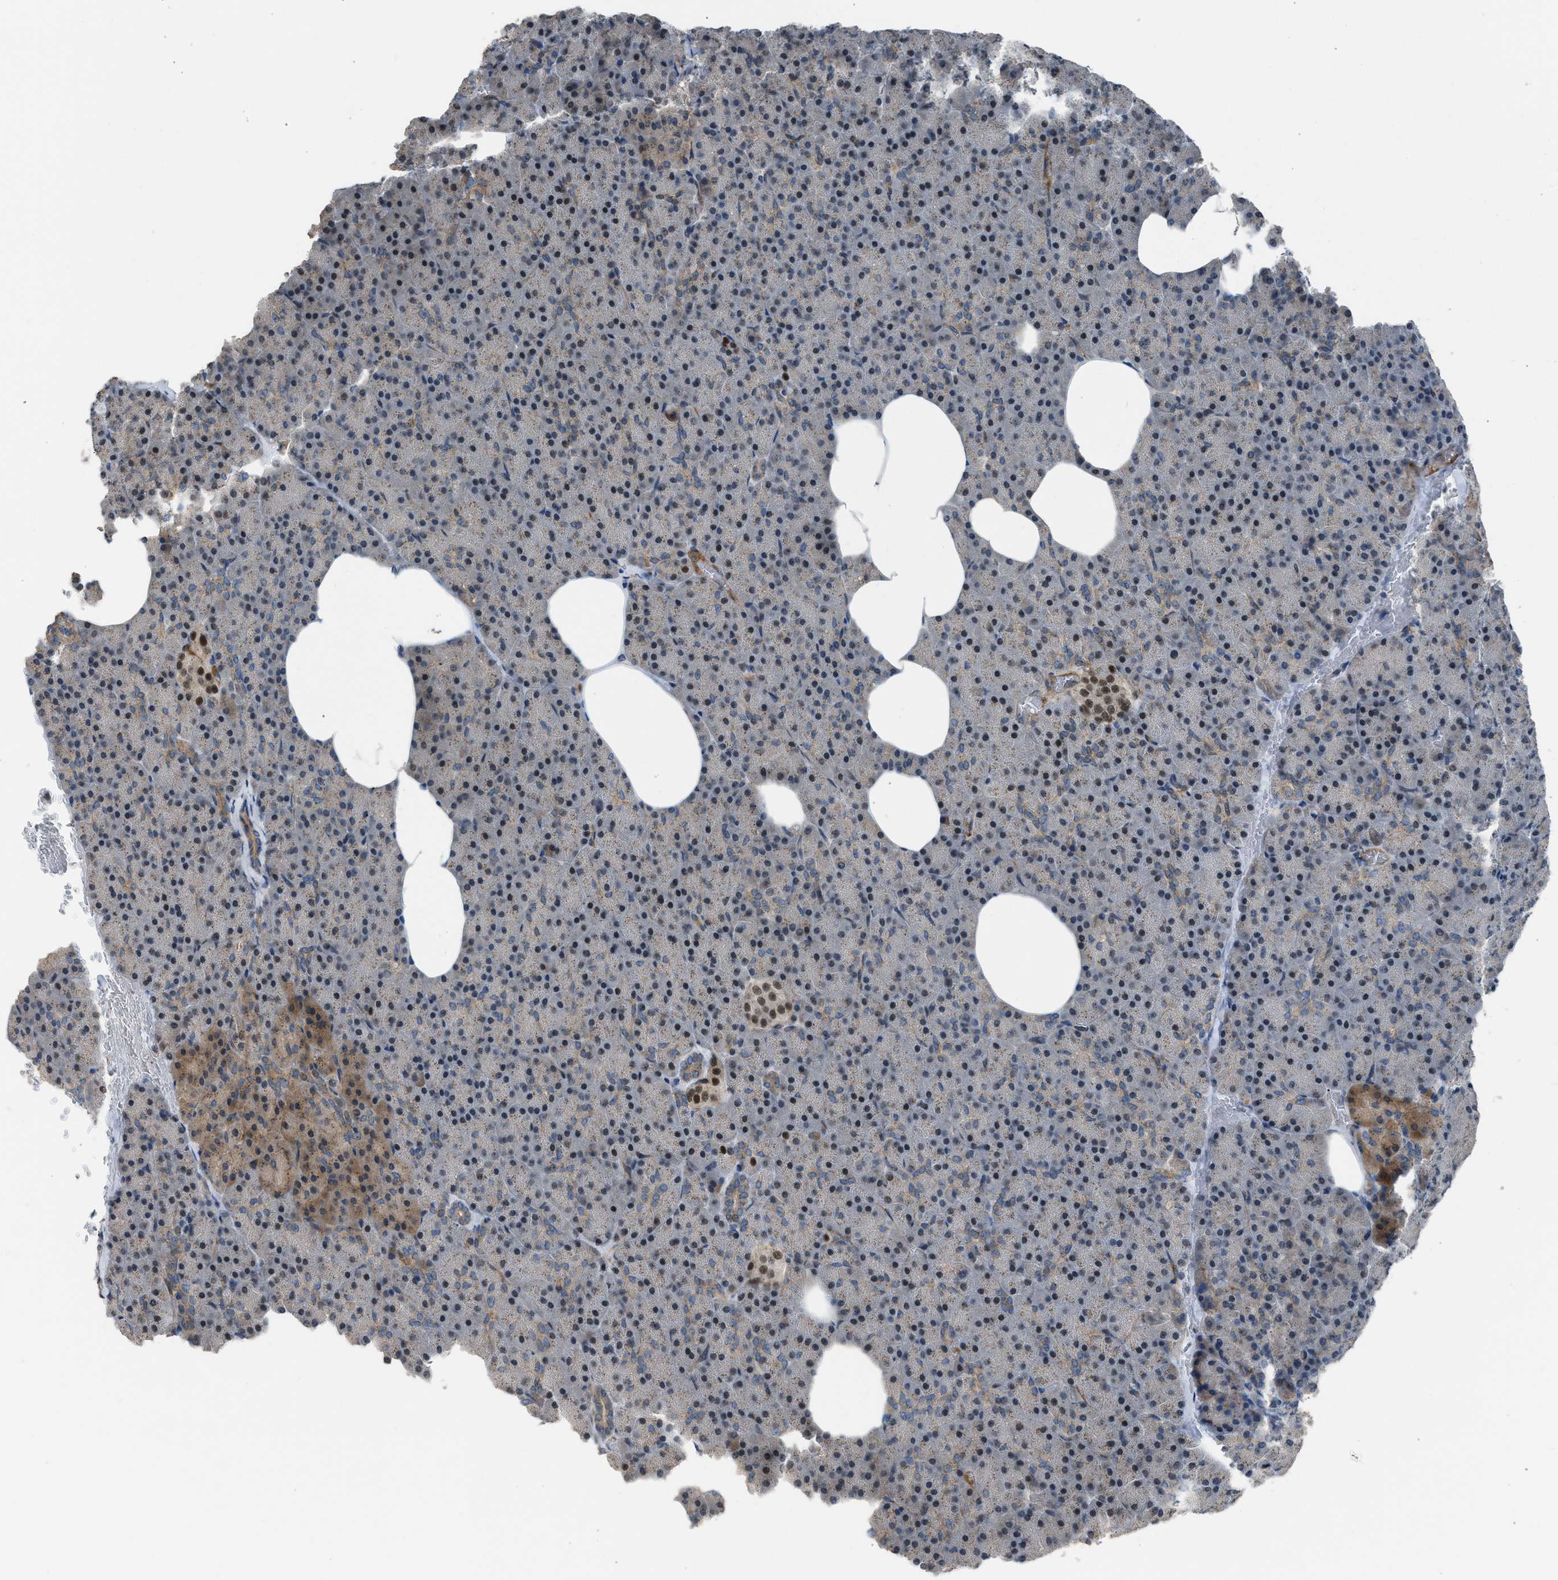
{"staining": {"intensity": "strong", "quantity": "25%-75%", "location": "nuclear"}, "tissue": "pancreas", "cell_type": "Exocrine glandular cells", "image_type": "normal", "snomed": [{"axis": "morphology", "description": "Normal tissue, NOS"}, {"axis": "topography", "description": "Pancreas"}], "caption": "Brown immunohistochemical staining in benign pancreas displays strong nuclear positivity in approximately 25%-75% of exocrine glandular cells. (Stains: DAB (3,3'-diaminobenzidine) in brown, nuclei in blue, Microscopy: brightfield microscopy at high magnification).", "gene": "CRTC1", "patient": {"sex": "female", "age": 35}}